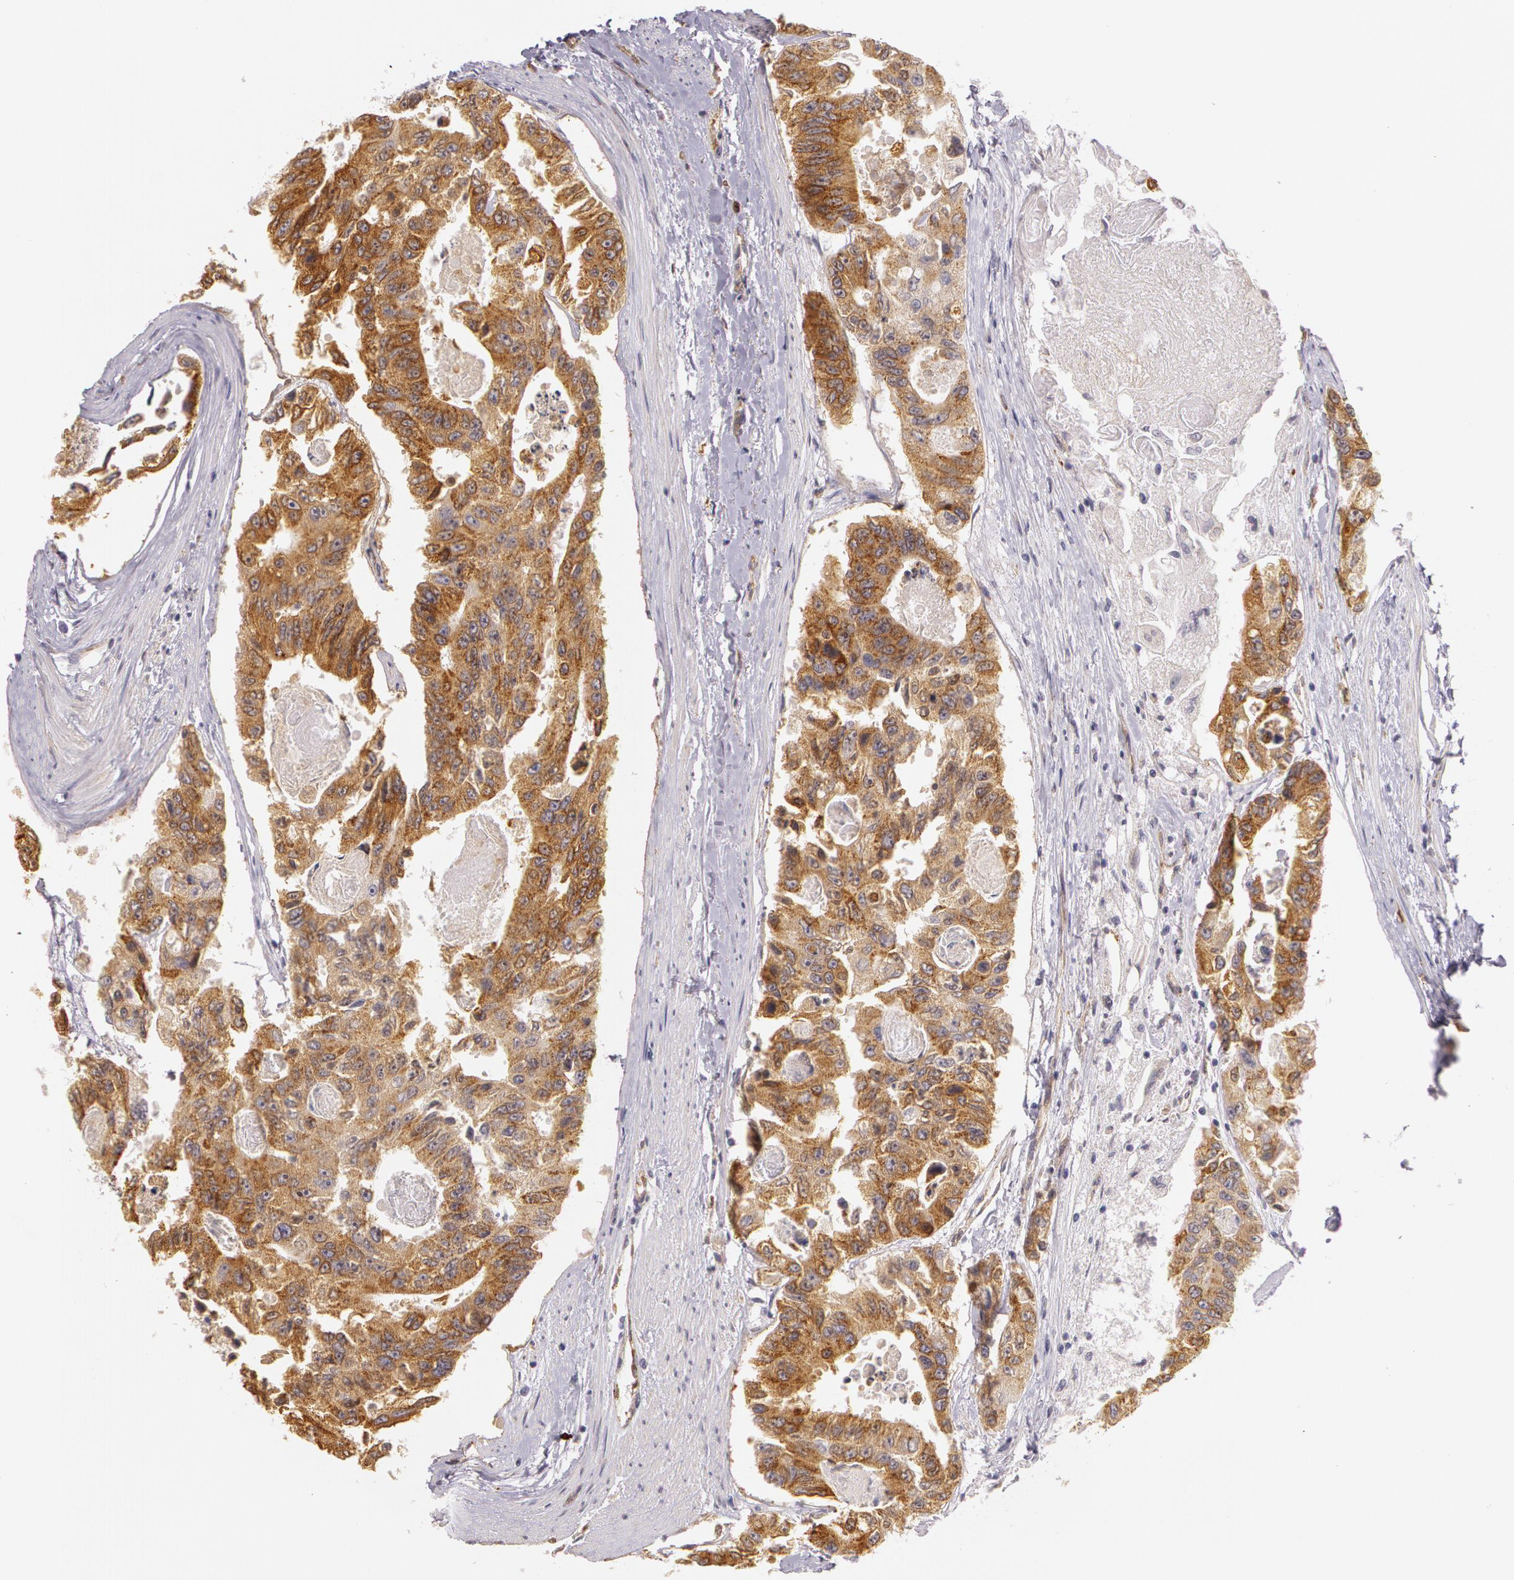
{"staining": {"intensity": "moderate", "quantity": ">75%", "location": "cytoplasmic/membranous"}, "tissue": "colorectal cancer", "cell_type": "Tumor cells", "image_type": "cancer", "snomed": [{"axis": "morphology", "description": "Adenocarcinoma, NOS"}, {"axis": "topography", "description": "Colon"}], "caption": "DAB (3,3'-diaminobenzidine) immunohistochemical staining of human colorectal adenocarcinoma exhibits moderate cytoplasmic/membranous protein staining in about >75% of tumor cells.", "gene": "APP", "patient": {"sex": "female", "age": 86}}